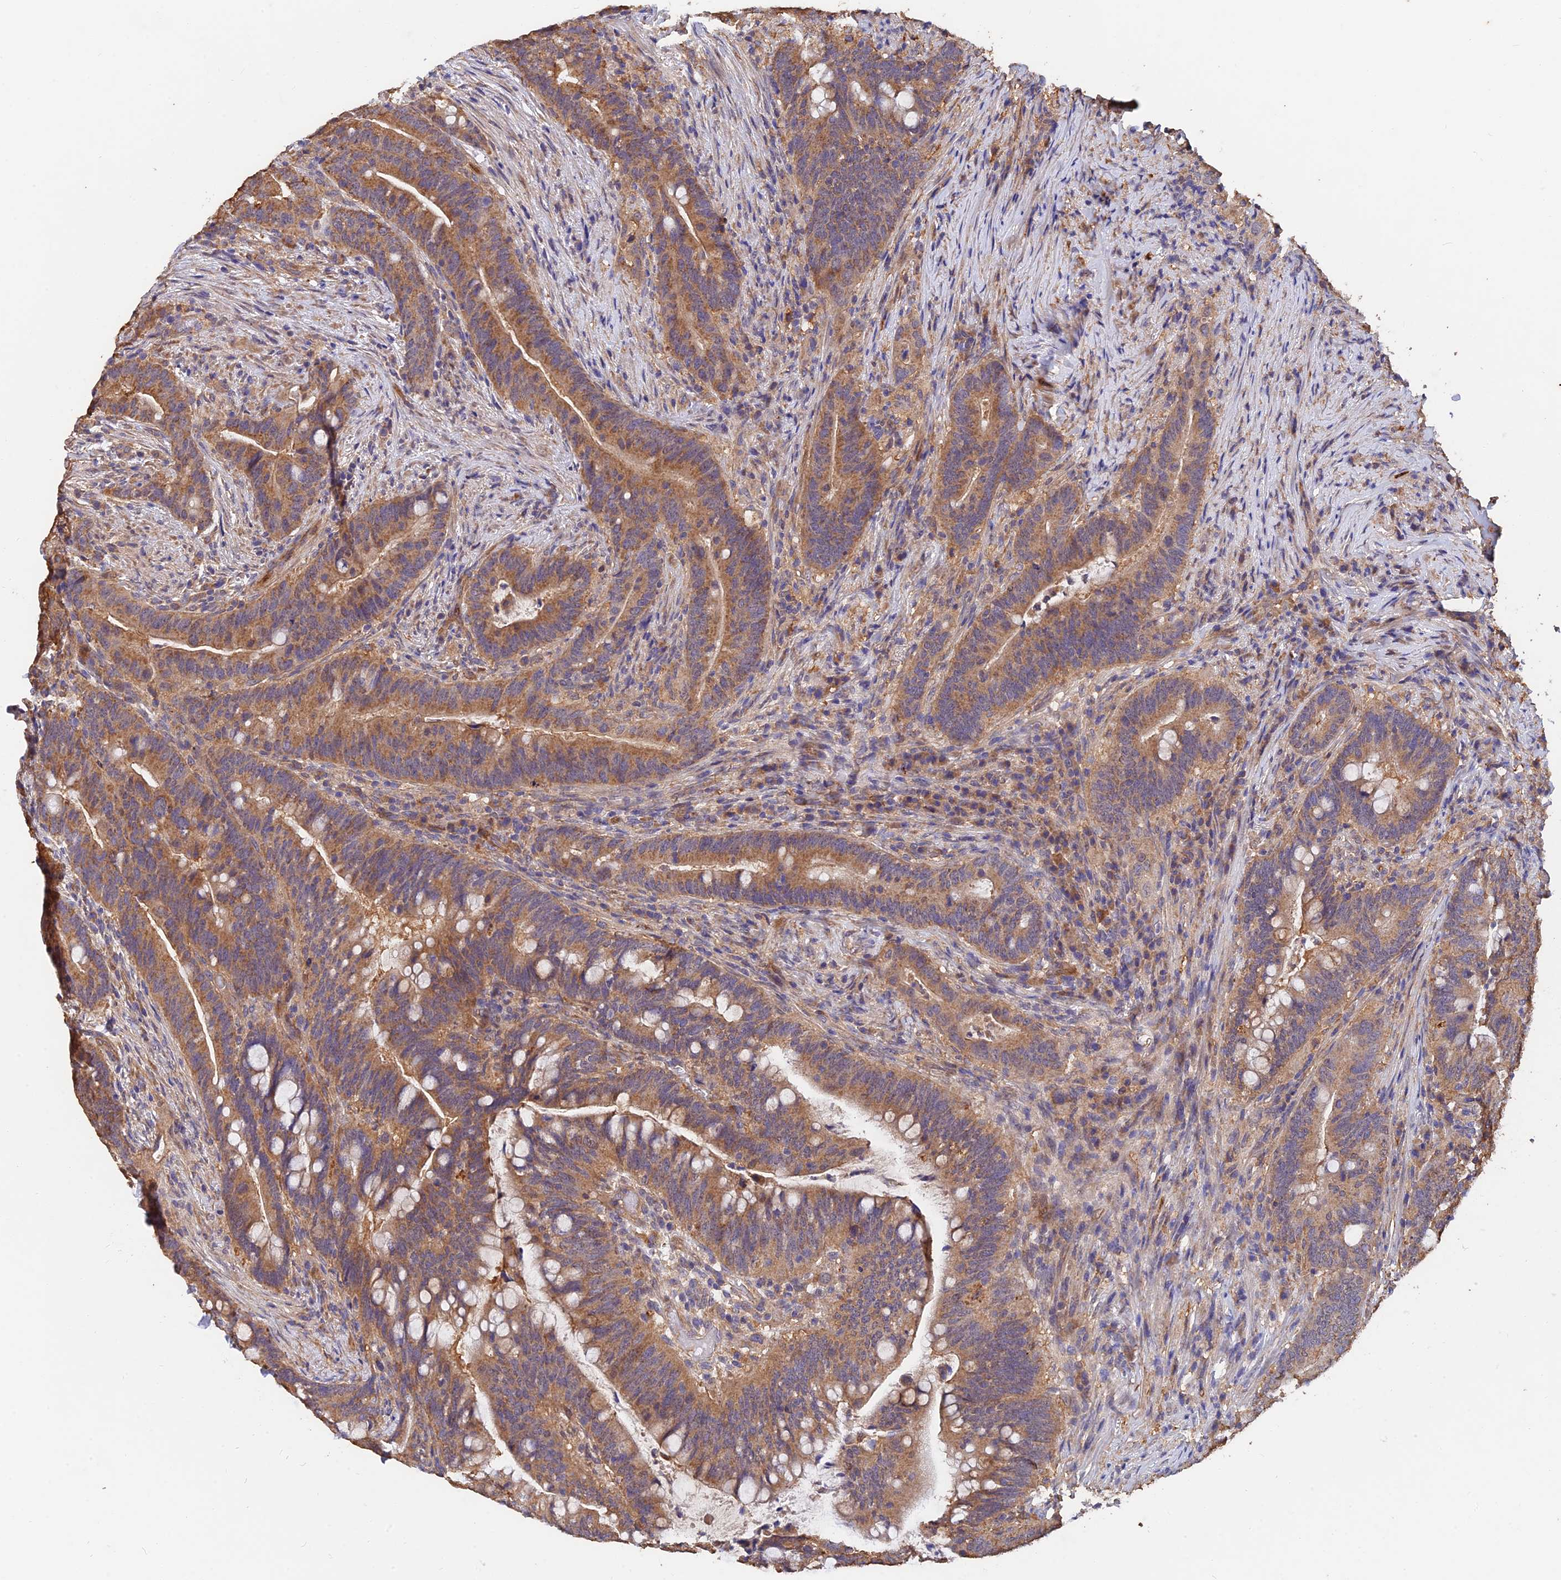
{"staining": {"intensity": "moderate", "quantity": ">75%", "location": "cytoplasmic/membranous"}, "tissue": "colorectal cancer", "cell_type": "Tumor cells", "image_type": "cancer", "snomed": [{"axis": "morphology", "description": "Adenocarcinoma, NOS"}, {"axis": "topography", "description": "Colon"}], "caption": "There is medium levels of moderate cytoplasmic/membranous staining in tumor cells of colorectal adenocarcinoma, as demonstrated by immunohistochemical staining (brown color).", "gene": "SLC38A11", "patient": {"sex": "female", "age": 66}}